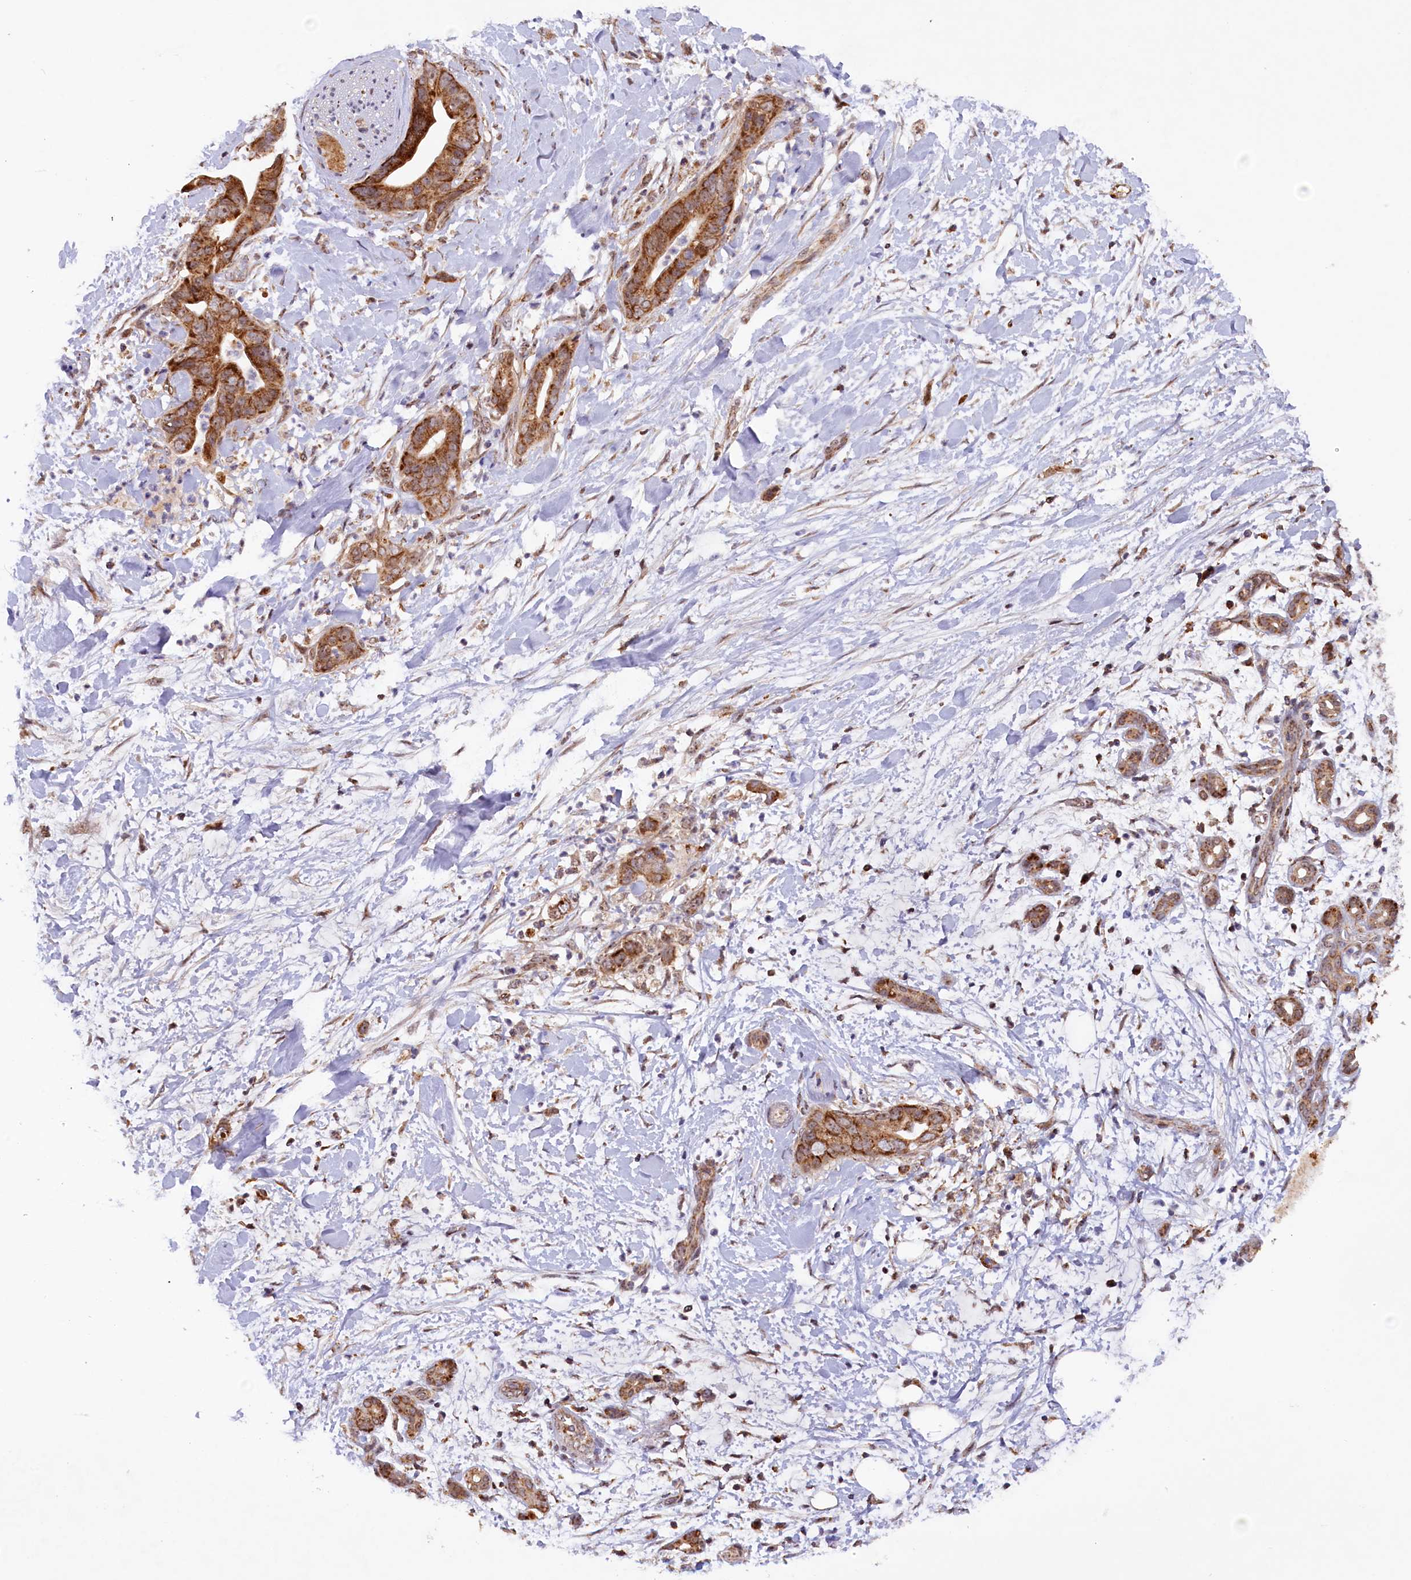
{"staining": {"intensity": "strong", "quantity": ">75%", "location": "cytoplasmic/membranous"}, "tissue": "pancreatic cancer", "cell_type": "Tumor cells", "image_type": "cancer", "snomed": [{"axis": "morphology", "description": "Adenocarcinoma, NOS"}, {"axis": "topography", "description": "Pancreas"}], "caption": "A high amount of strong cytoplasmic/membranous expression is appreciated in approximately >75% of tumor cells in pancreatic cancer (adenocarcinoma) tissue. Immunohistochemistry (ihc) stains the protein of interest in brown and the nuclei are stained blue.", "gene": "DUS3L", "patient": {"sex": "female", "age": 78}}